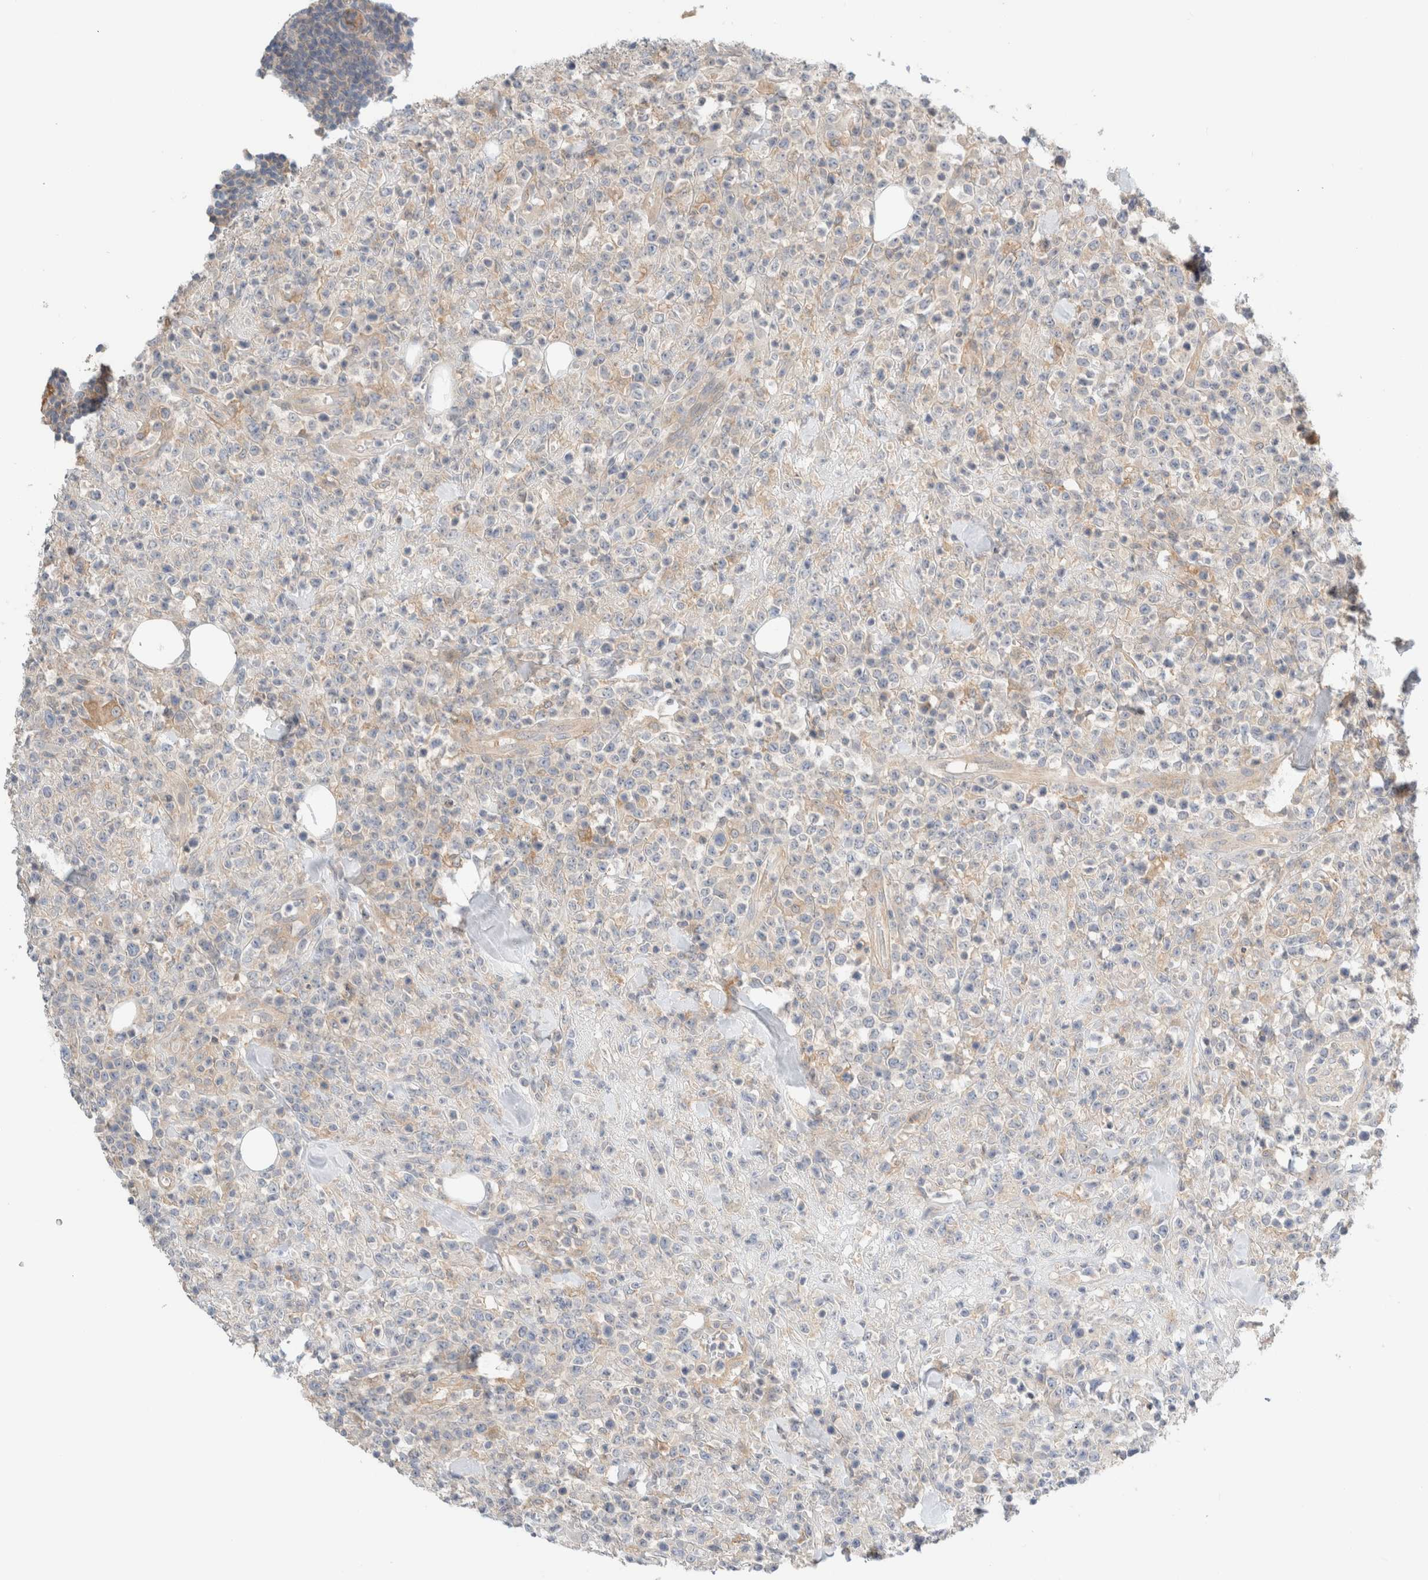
{"staining": {"intensity": "weak", "quantity": "<25%", "location": "cytoplasmic/membranous"}, "tissue": "lymphoma", "cell_type": "Tumor cells", "image_type": "cancer", "snomed": [{"axis": "morphology", "description": "Malignant lymphoma, non-Hodgkin's type, High grade"}, {"axis": "topography", "description": "Colon"}], "caption": "Human lymphoma stained for a protein using immunohistochemistry (IHC) shows no staining in tumor cells.", "gene": "SDR16C5", "patient": {"sex": "female", "age": 53}}